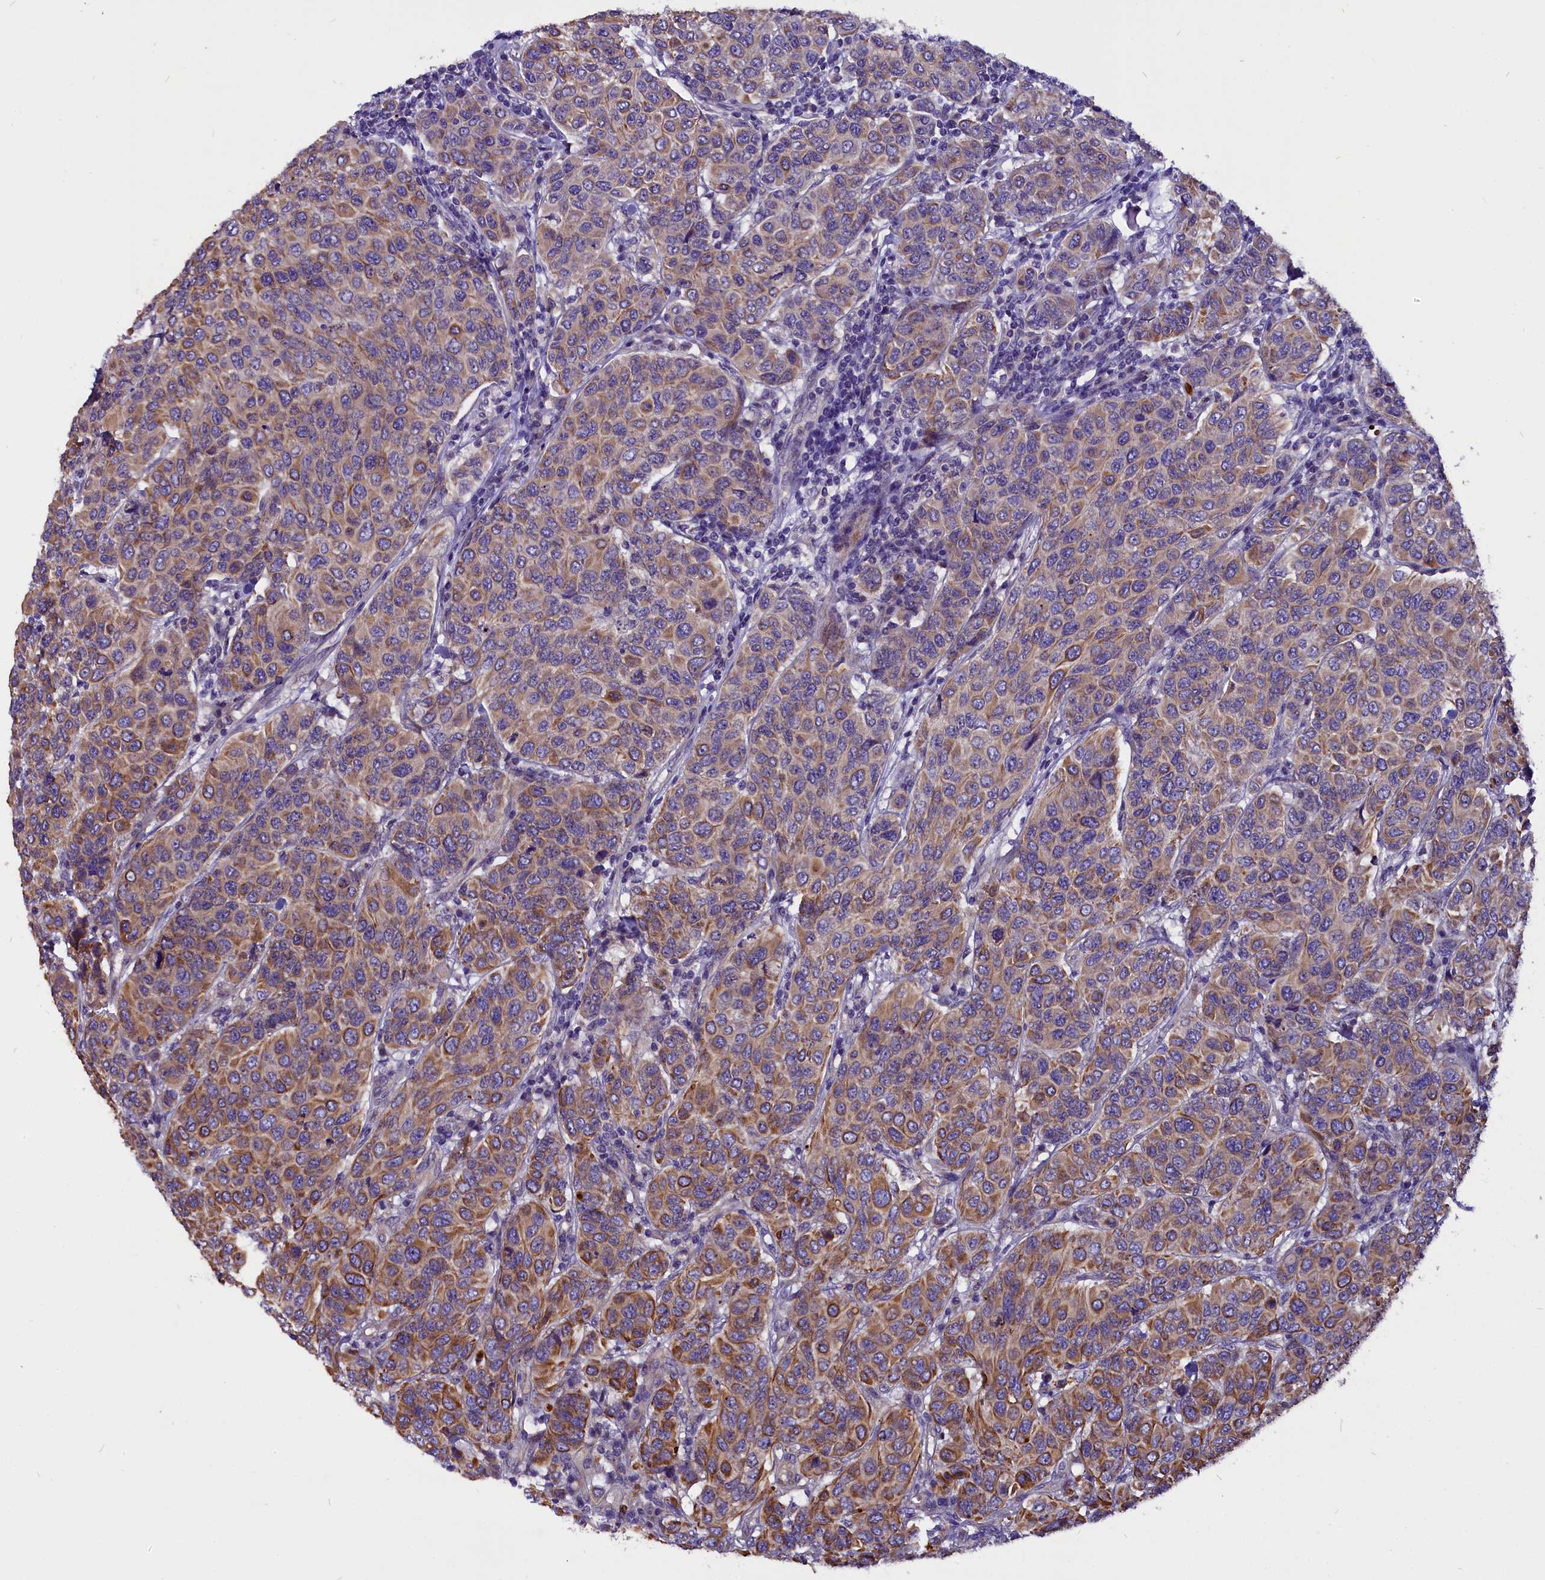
{"staining": {"intensity": "moderate", "quantity": "25%-75%", "location": "cytoplasmic/membranous"}, "tissue": "breast cancer", "cell_type": "Tumor cells", "image_type": "cancer", "snomed": [{"axis": "morphology", "description": "Duct carcinoma"}, {"axis": "topography", "description": "Breast"}], "caption": "Immunohistochemical staining of breast intraductal carcinoma shows moderate cytoplasmic/membranous protein expression in about 25%-75% of tumor cells.", "gene": "CEP170", "patient": {"sex": "female", "age": 55}}